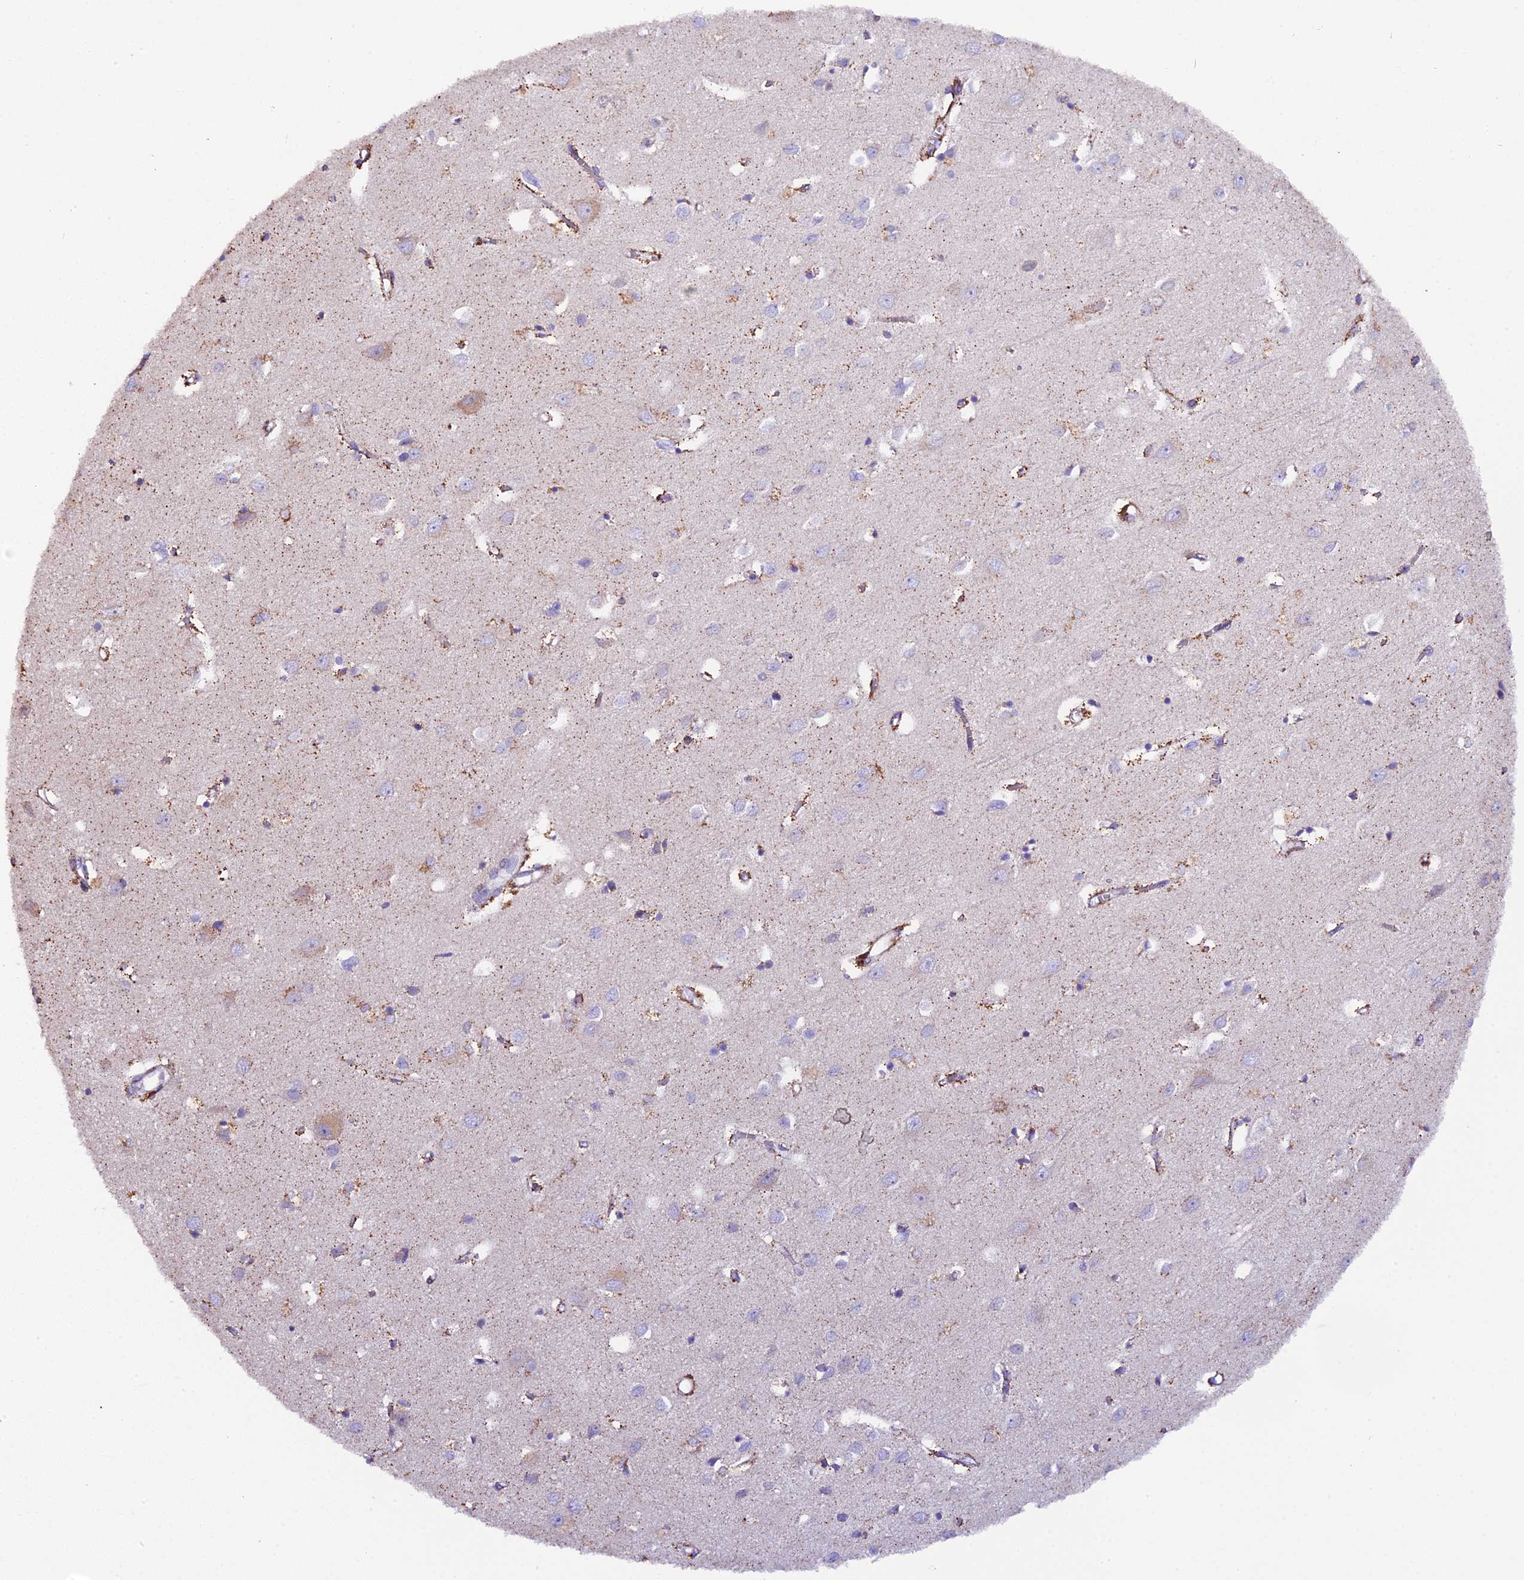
{"staining": {"intensity": "negative", "quantity": "none", "location": "none"}, "tissue": "cerebral cortex", "cell_type": "Endothelial cells", "image_type": "normal", "snomed": [{"axis": "morphology", "description": "Normal tissue, NOS"}, {"axis": "topography", "description": "Cerebral cortex"}], "caption": "An immunohistochemistry image of unremarkable cerebral cortex is shown. There is no staining in endothelial cells of cerebral cortex.", "gene": "PIGU", "patient": {"sex": "female", "age": 64}}